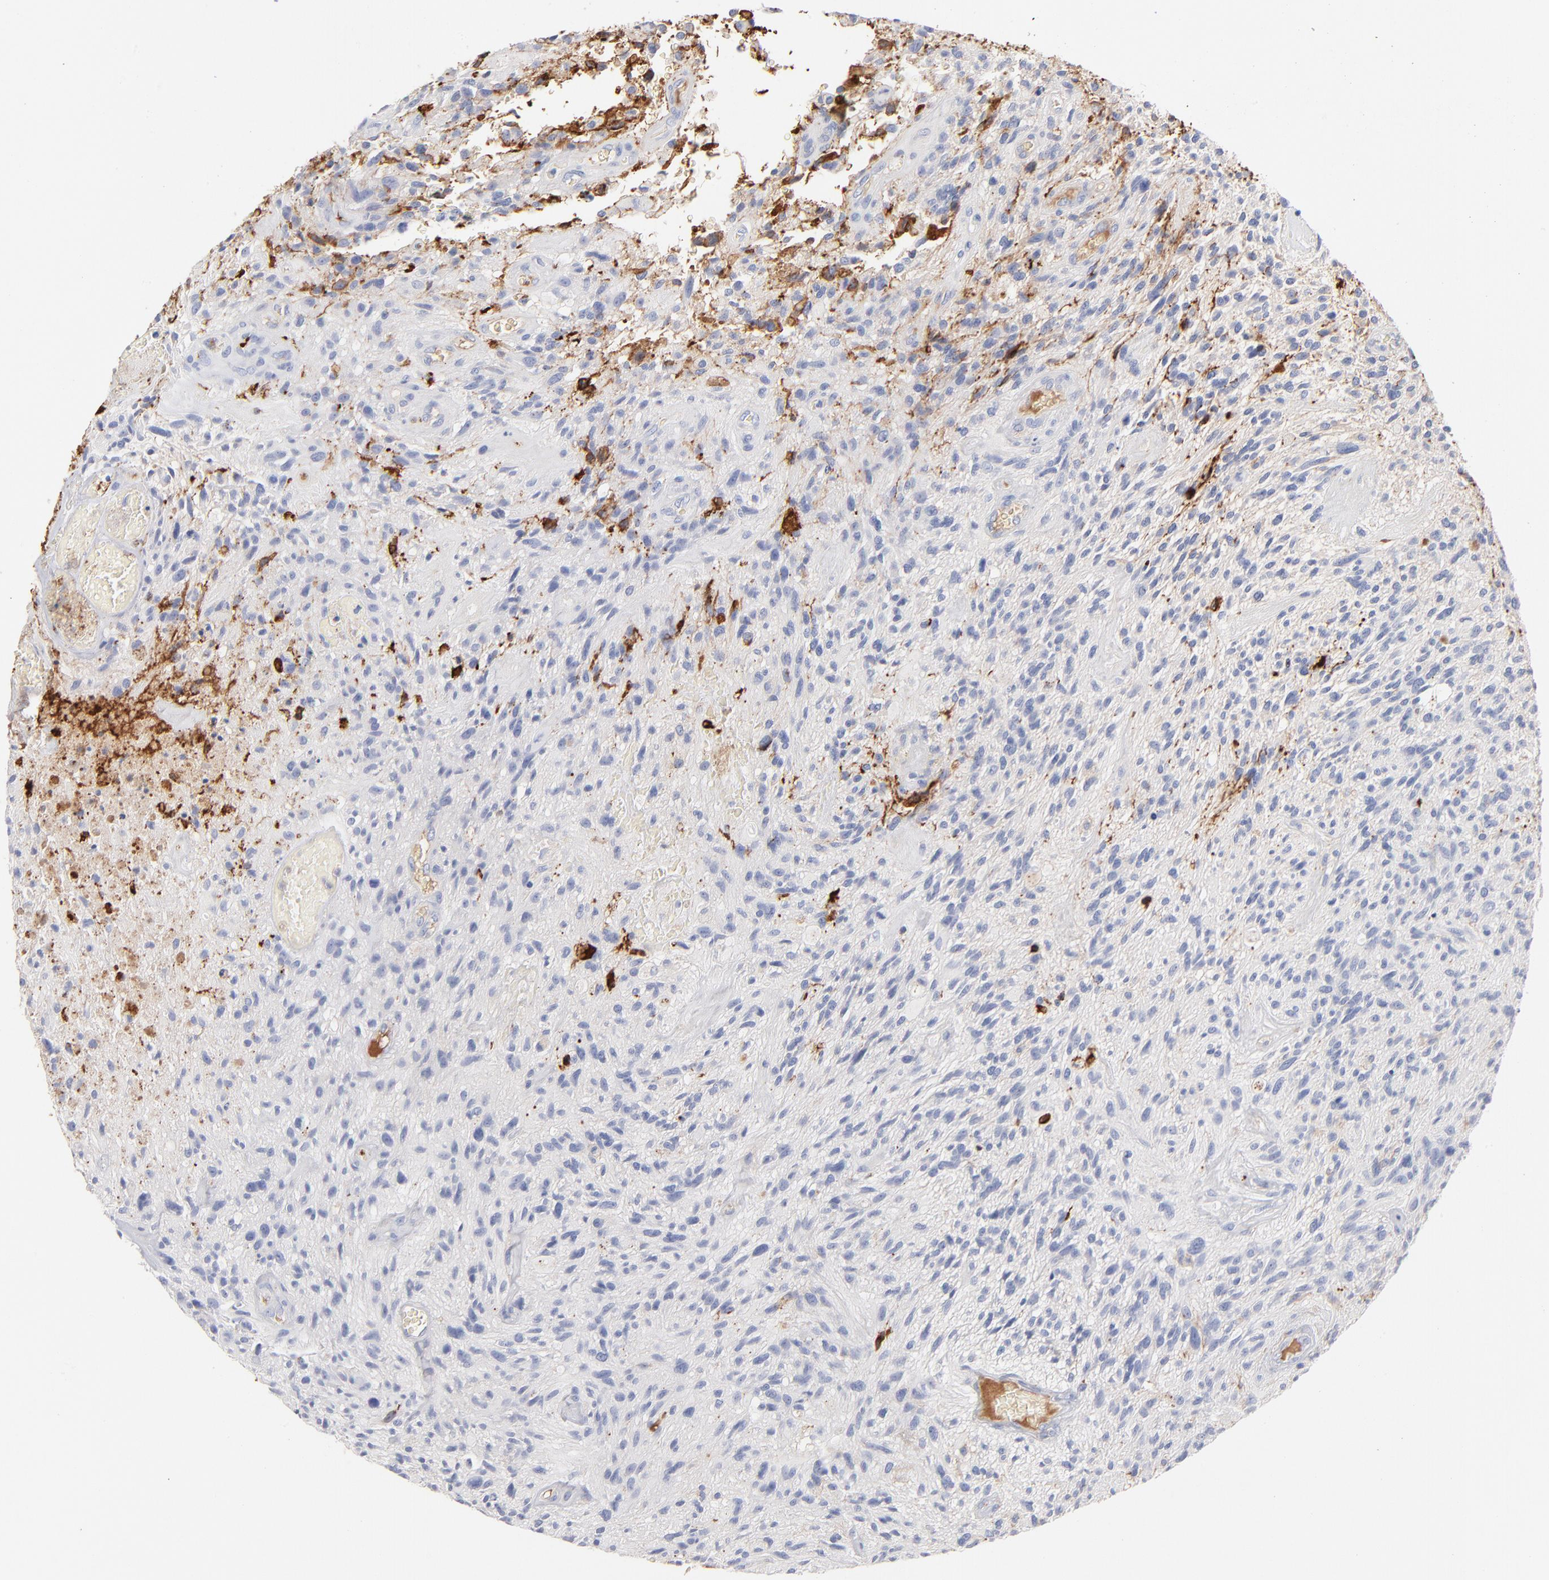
{"staining": {"intensity": "negative", "quantity": "none", "location": "none"}, "tissue": "glioma", "cell_type": "Tumor cells", "image_type": "cancer", "snomed": [{"axis": "morphology", "description": "Normal tissue, NOS"}, {"axis": "morphology", "description": "Glioma, malignant, High grade"}, {"axis": "topography", "description": "Cerebral cortex"}], "caption": "This is an immunohistochemistry histopathology image of human malignant glioma (high-grade). There is no positivity in tumor cells.", "gene": "APOH", "patient": {"sex": "male", "age": 75}}